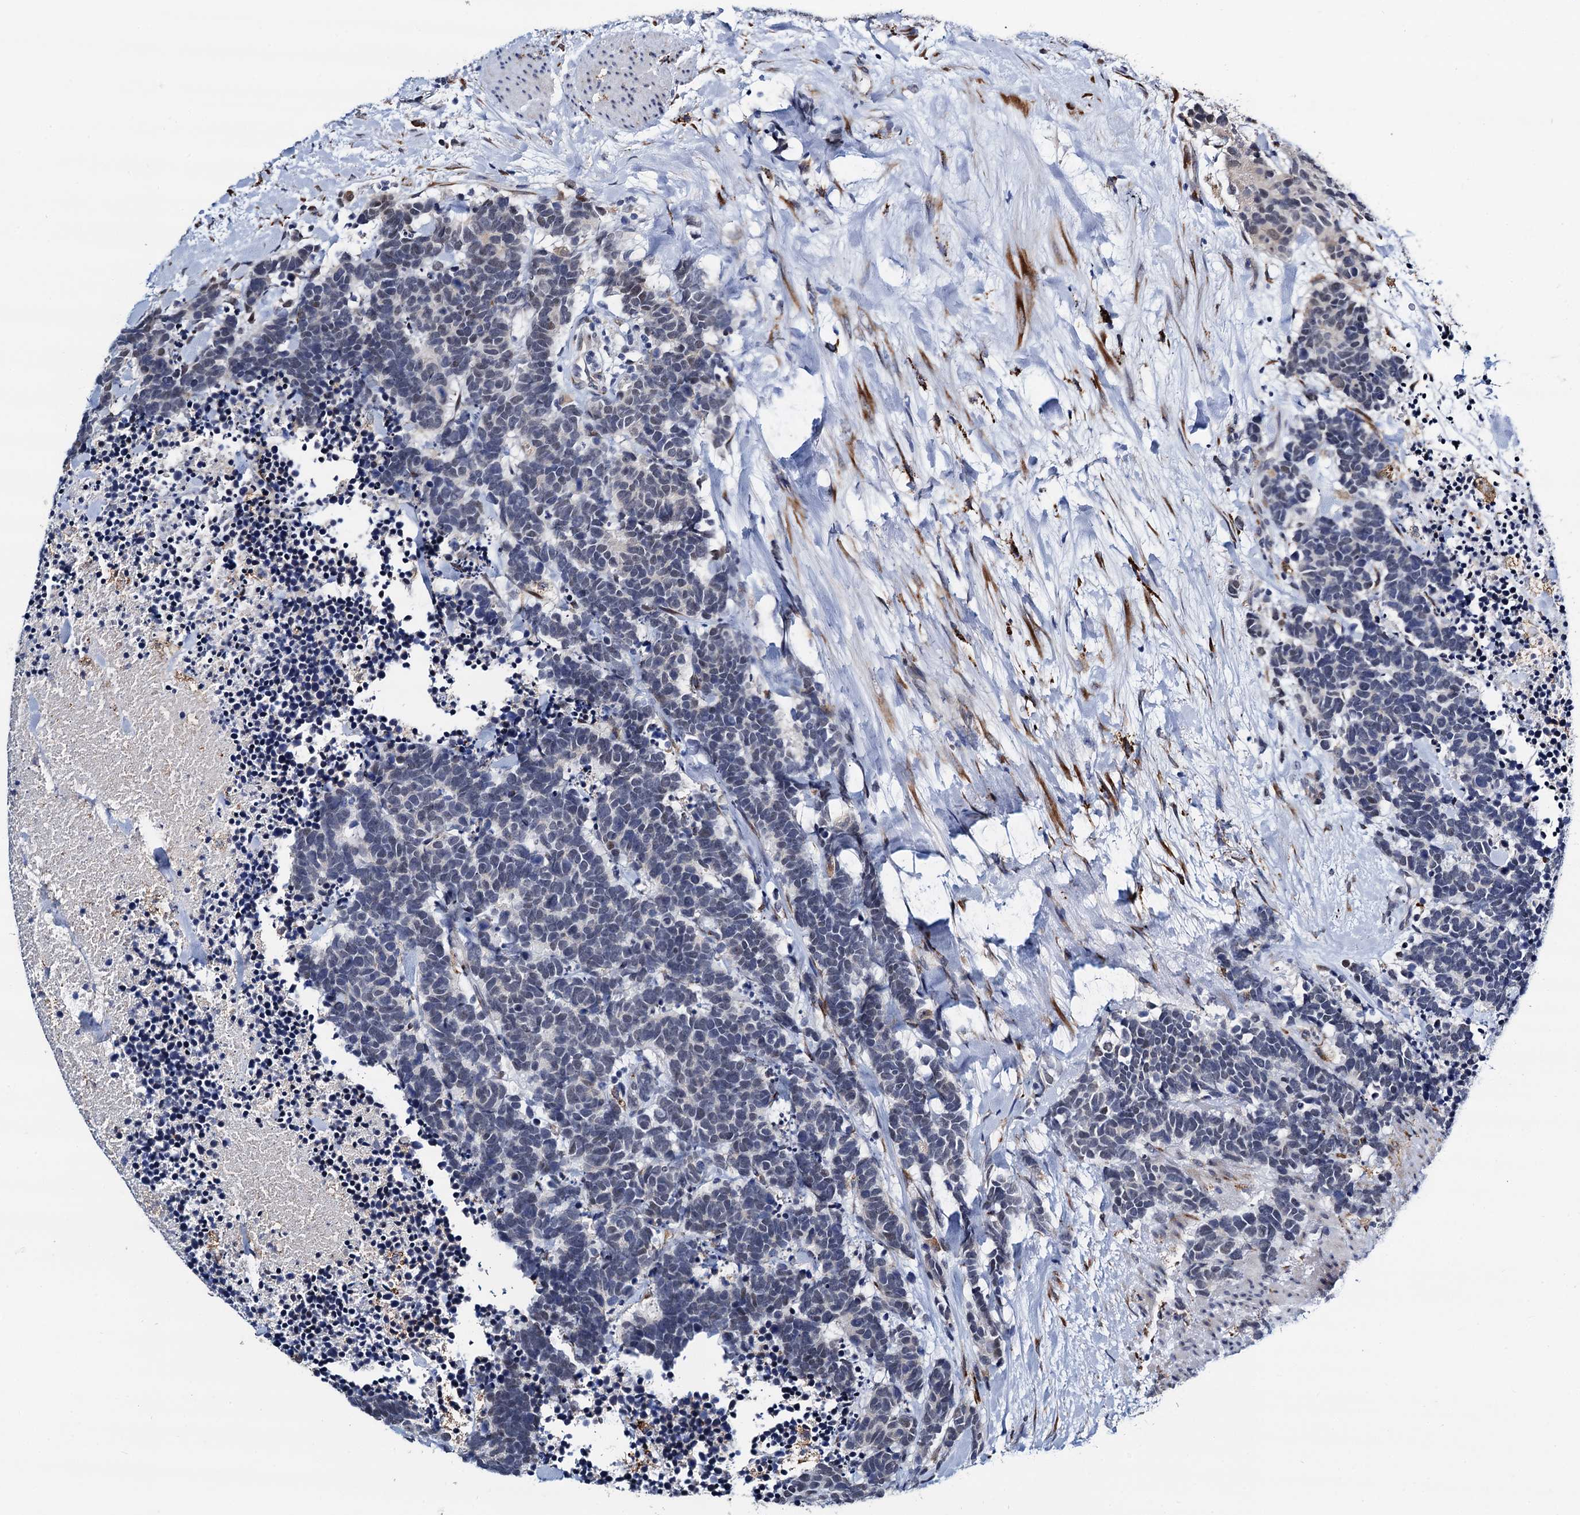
{"staining": {"intensity": "negative", "quantity": "none", "location": "none"}, "tissue": "carcinoid", "cell_type": "Tumor cells", "image_type": "cancer", "snomed": [{"axis": "morphology", "description": "Carcinoma, NOS"}, {"axis": "morphology", "description": "Carcinoid, malignant, NOS"}, {"axis": "topography", "description": "Prostate"}], "caption": "Immunohistochemical staining of carcinoma demonstrates no significant staining in tumor cells.", "gene": "SLC7A10", "patient": {"sex": "male", "age": 57}}